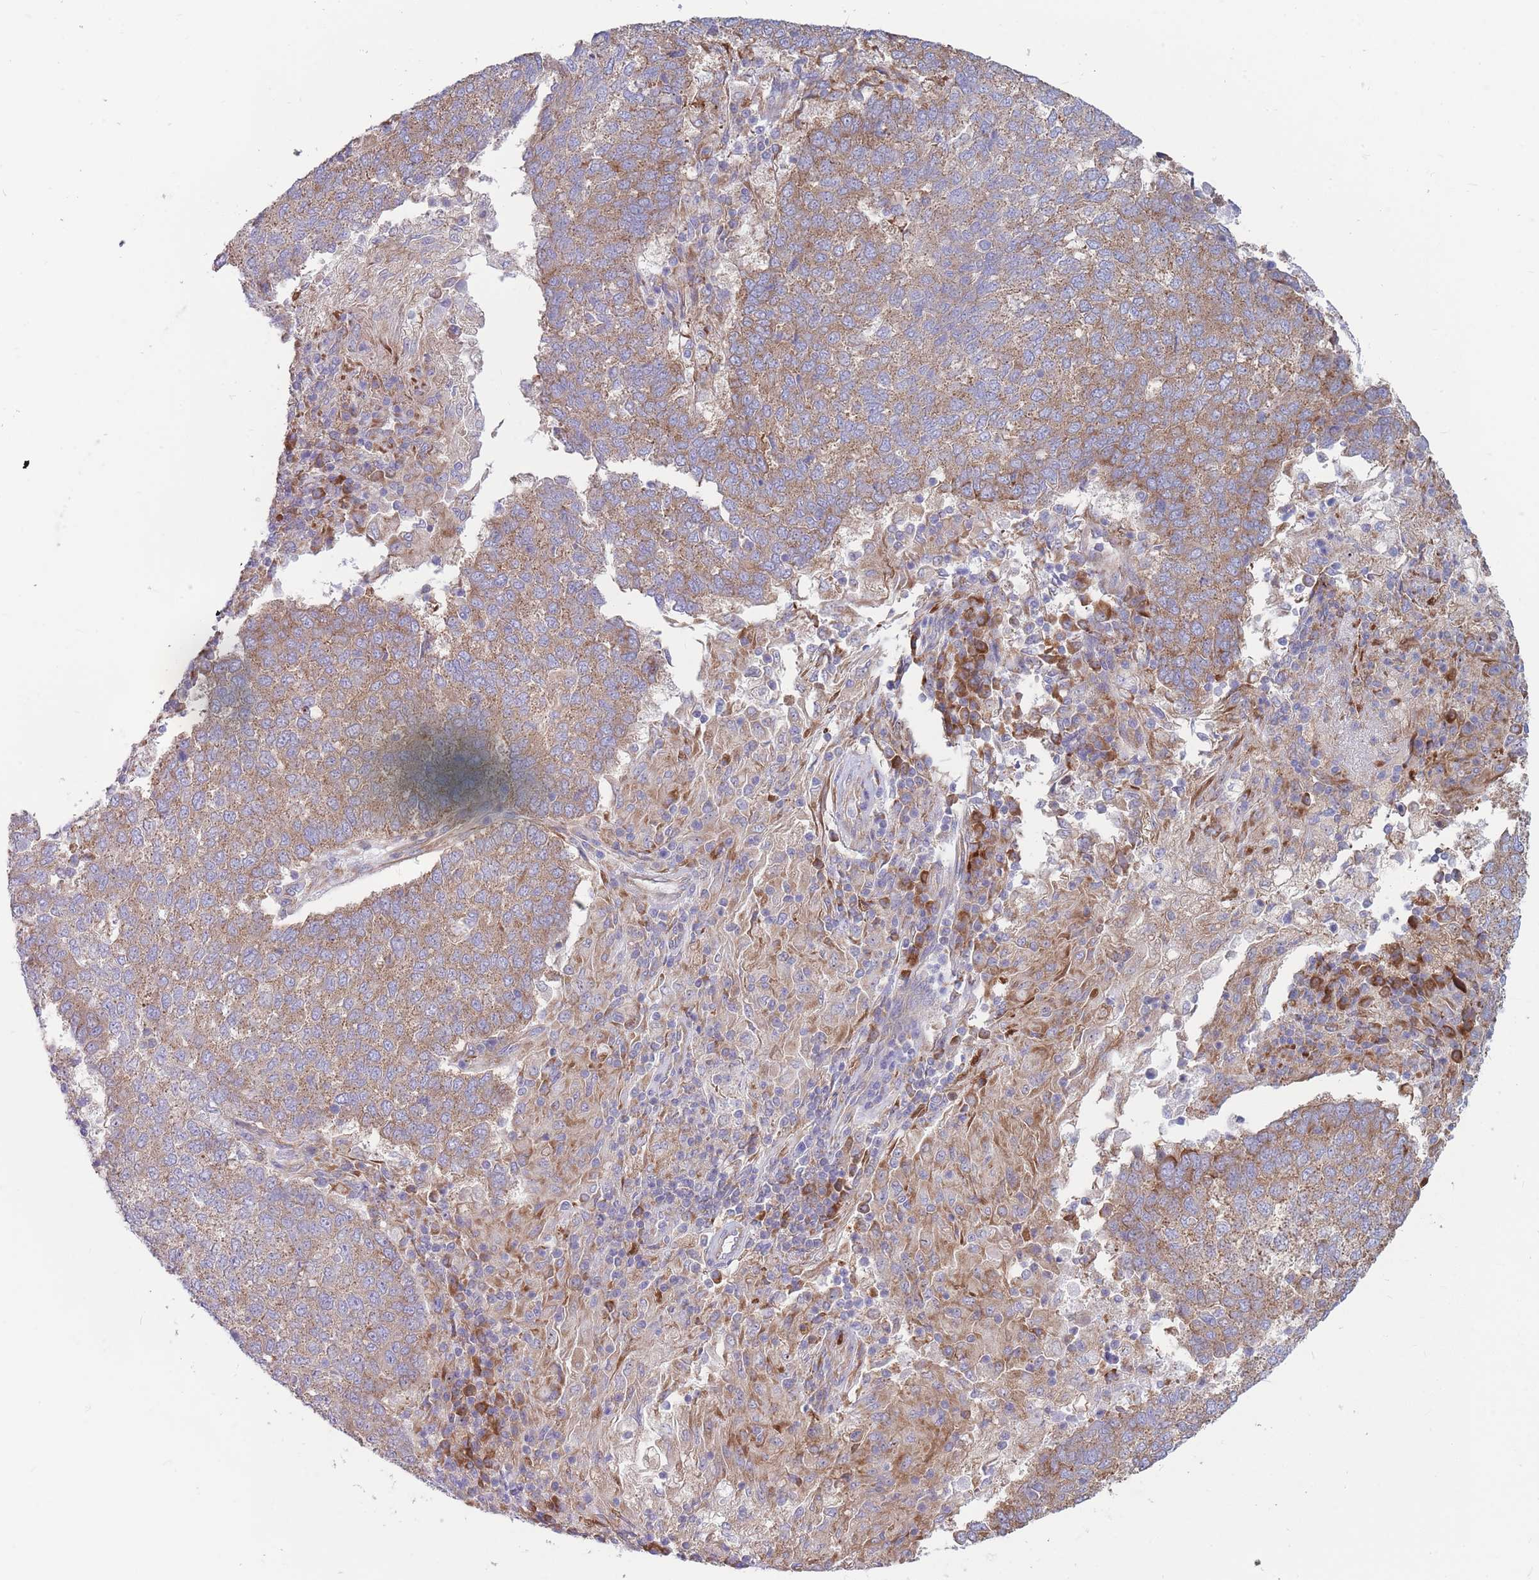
{"staining": {"intensity": "moderate", "quantity": ">75%", "location": "cytoplasmic/membranous"}, "tissue": "lung cancer", "cell_type": "Tumor cells", "image_type": "cancer", "snomed": [{"axis": "morphology", "description": "Squamous cell carcinoma, NOS"}, {"axis": "topography", "description": "Lung"}], "caption": "Immunohistochemical staining of lung cancer (squamous cell carcinoma) exhibits medium levels of moderate cytoplasmic/membranous protein expression in about >75% of tumor cells.", "gene": "RPL8", "patient": {"sex": "male", "age": 73}}